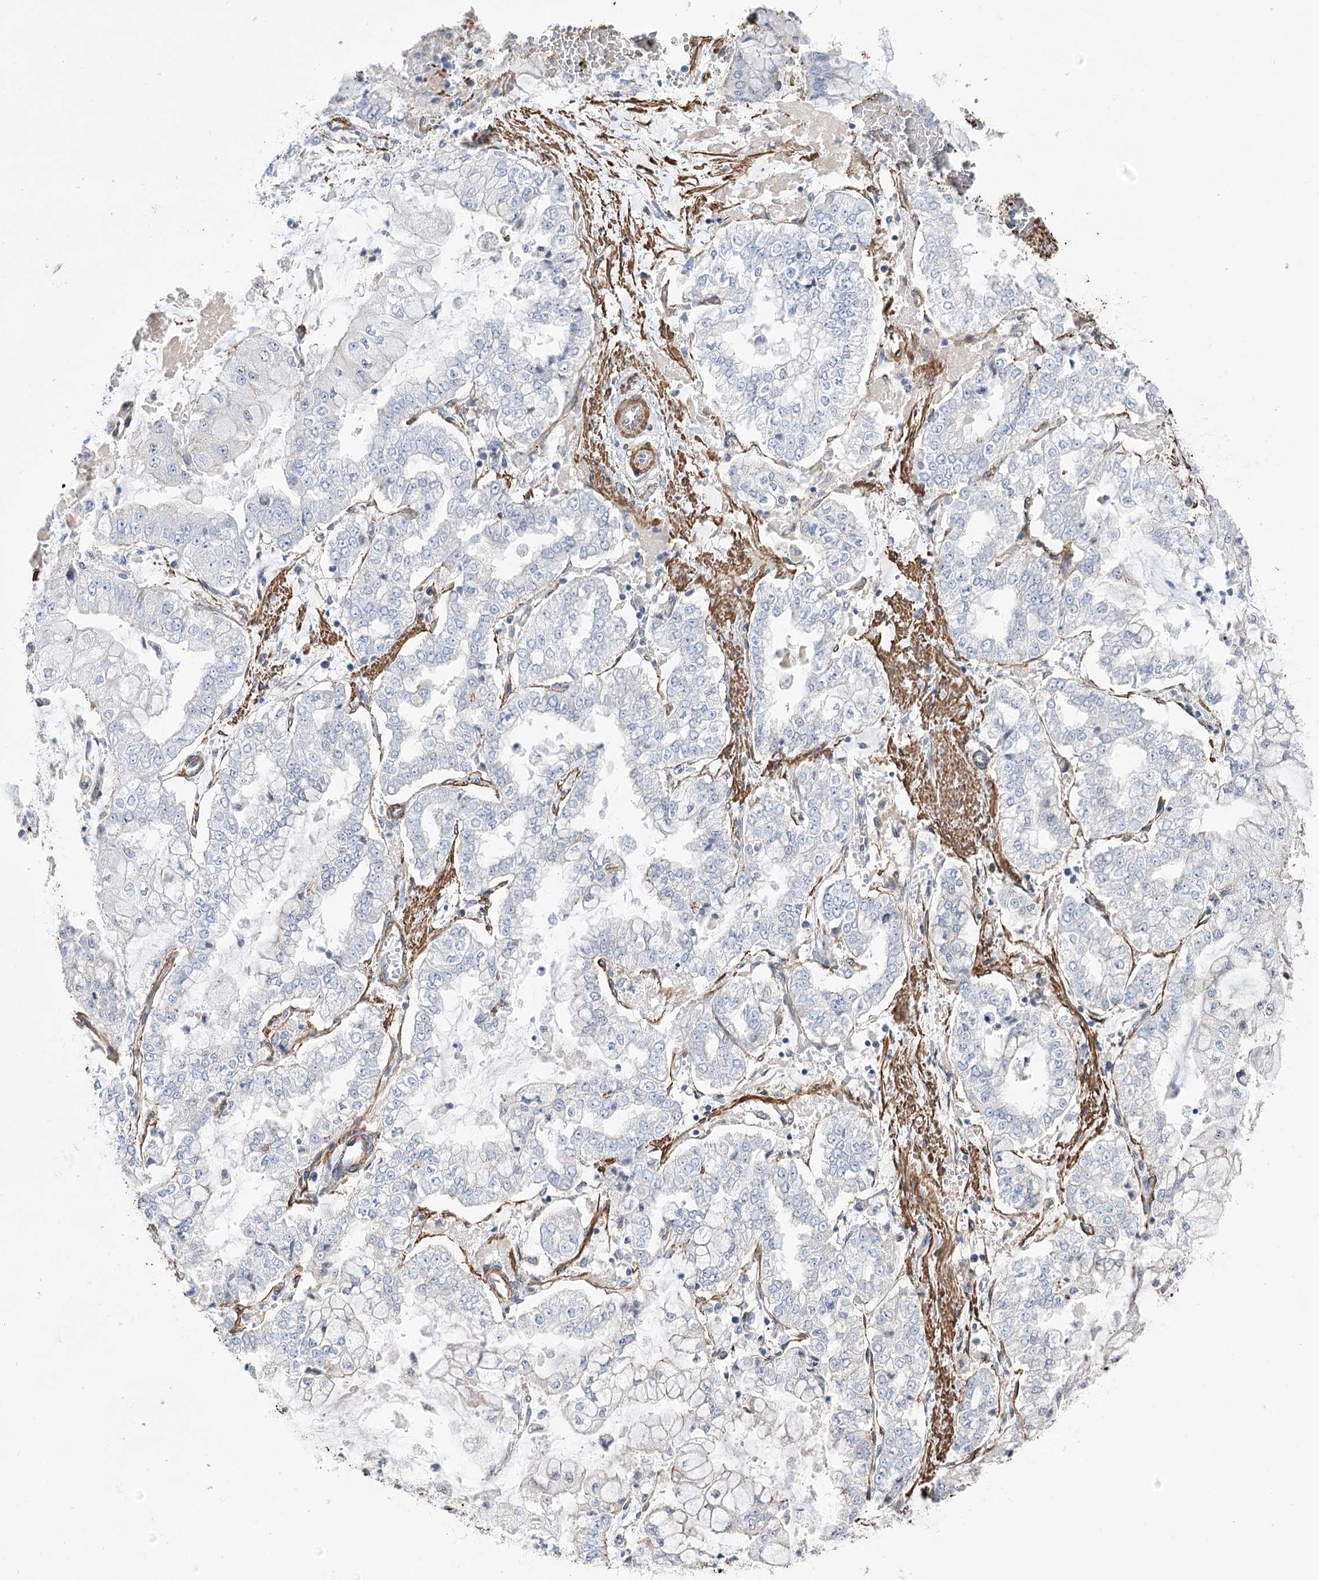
{"staining": {"intensity": "negative", "quantity": "none", "location": "none"}, "tissue": "stomach cancer", "cell_type": "Tumor cells", "image_type": "cancer", "snomed": [{"axis": "morphology", "description": "Adenocarcinoma, NOS"}, {"axis": "topography", "description": "Stomach"}], "caption": "Histopathology image shows no protein positivity in tumor cells of stomach cancer tissue.", "gene": "WASHC3", "patient": {"sex": "male", "age": 76}}